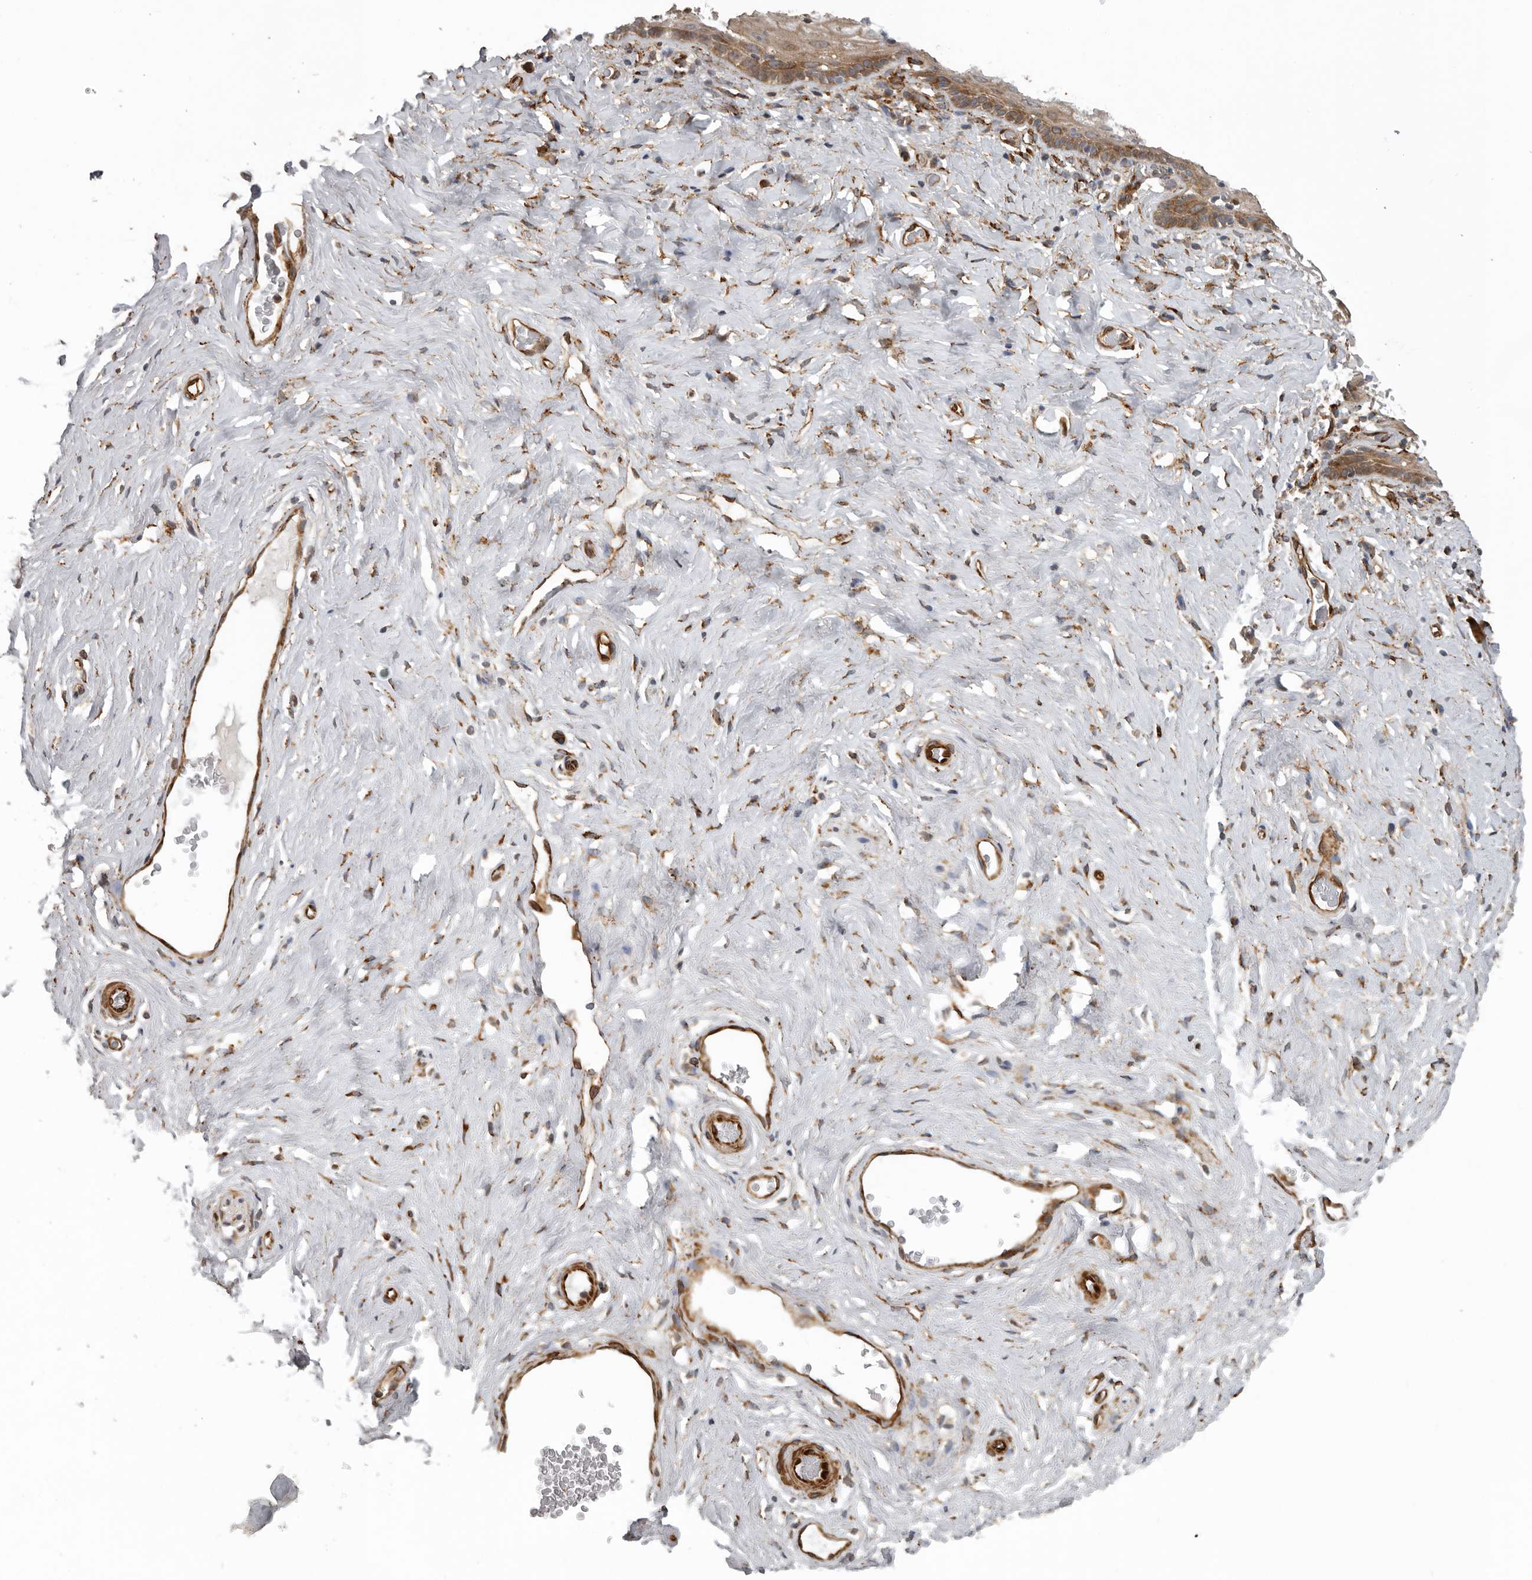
{"staining": {"intensity": "moderate", "quantity": ">75%", "location": "cytoplasmic/membranous"}, "tissue": "vagina", "cell_type": "Squamous epithelial cells", "image_type": "normal", "snomed": [{"axis": "morphology", "description": "Normal tissue, NOS"}, {"axis": "morphology", "description": "Adenocarcinoma, NOS"}, {"axis": "topography", "description": "Rectum"}, {"axis": "topography", "description": "Vagina"}], "caption": "Protein staining of normal vagina exhibits moderate cytoplasmic/membranous expression in approximately >75% of squamous epithelial cells.", "gene": "CEP350", "patient": {"sex": "female", "age": 71}}